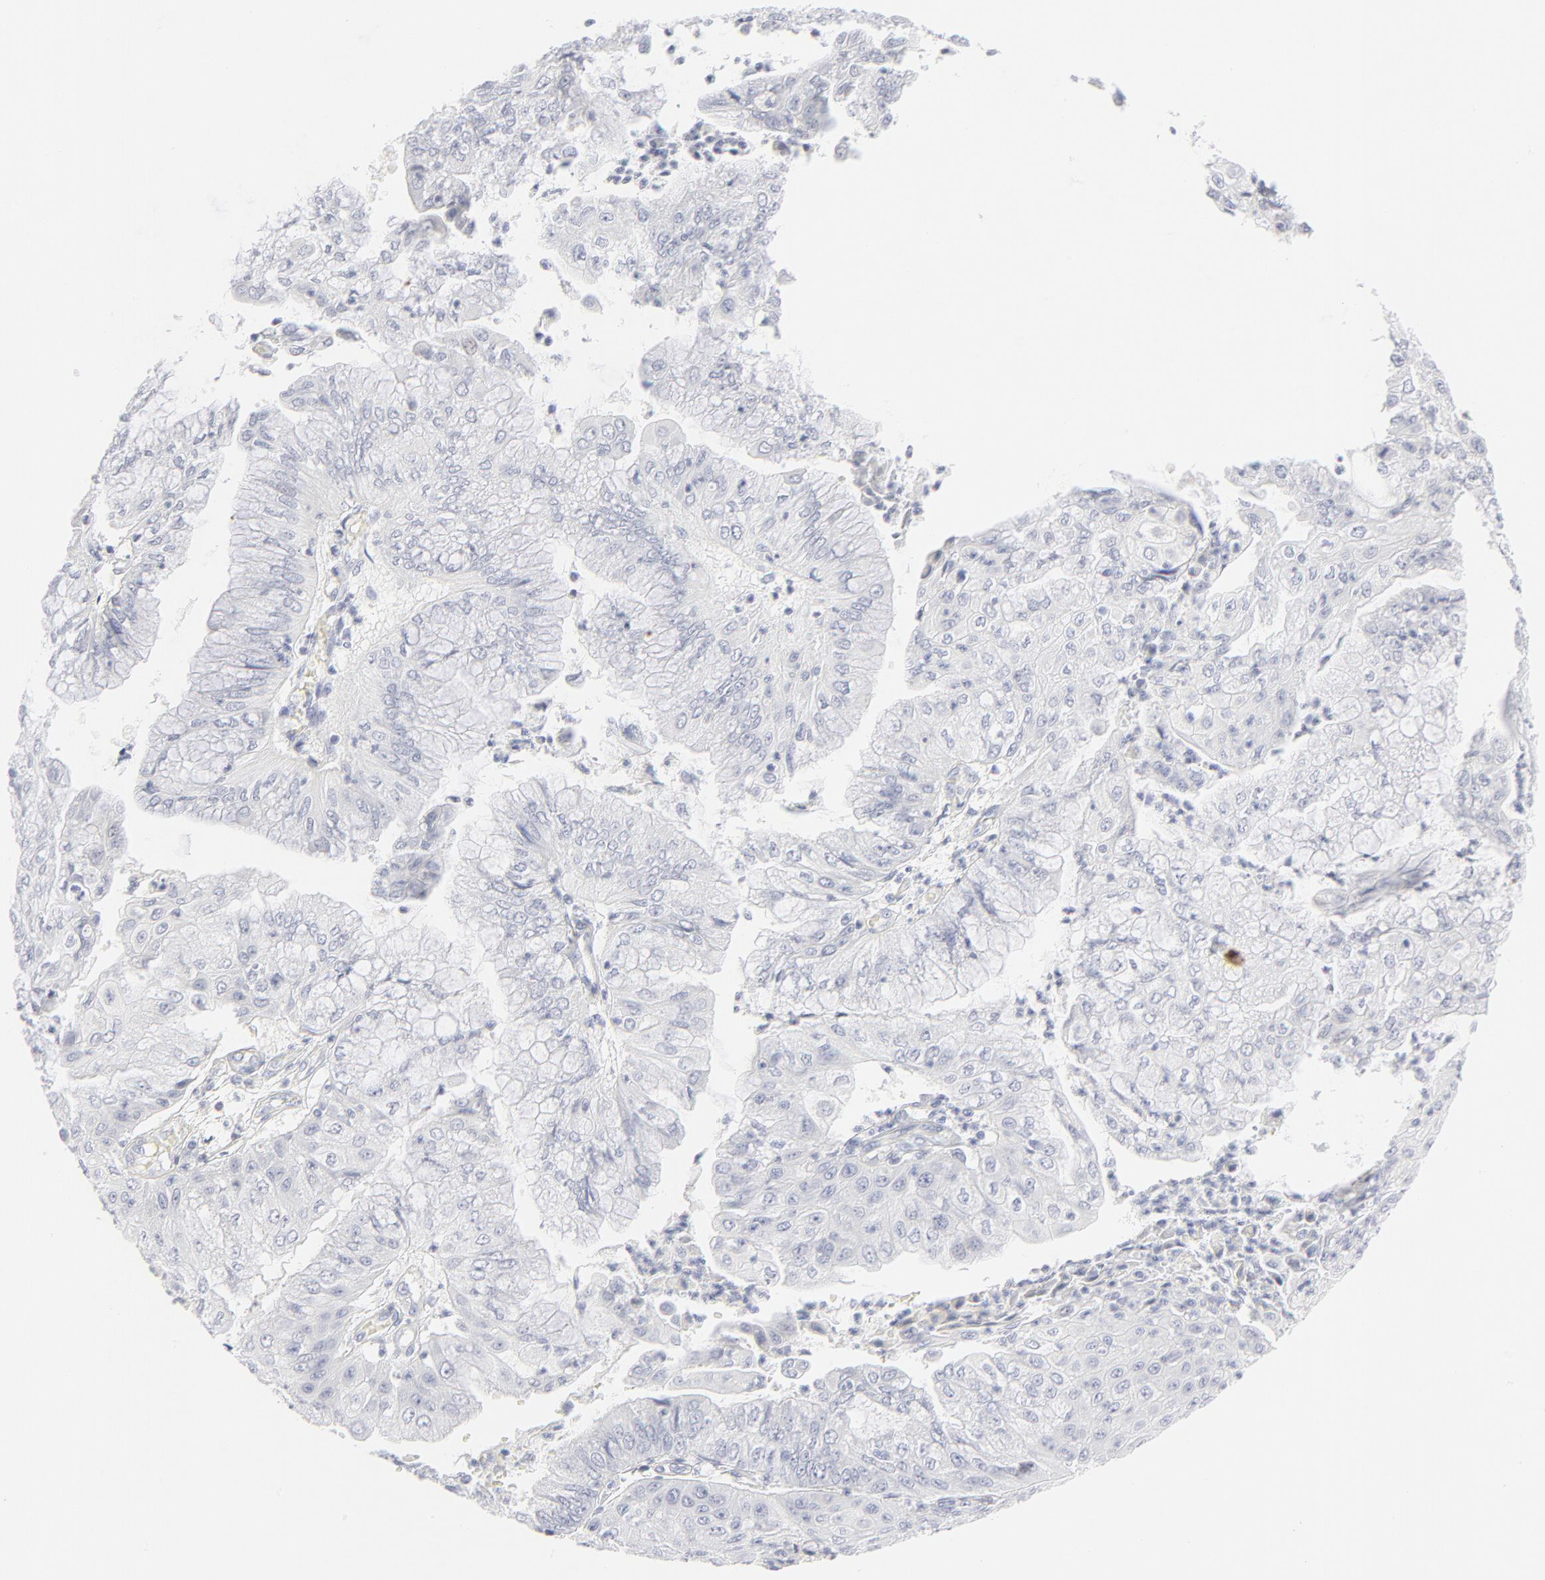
{"staining": {"intensity": "negative", "quantity": "none", "location": "none"}, "tissue": "endometrial cancer", "cell_type": "Tumor cells", "image_type": "cancer", "snomed": [{"axis": "morphology", "description": "Adenocarcinoma, NOS"}, {"axis": "topography", "description": "Endometrium"}], "caption": "A histopathology image of human adenocarcinoma (endometrial) is negative for staining in tumor cells.", "gene": "CCR7", "patient": {"sex": "female", "age": 79}}